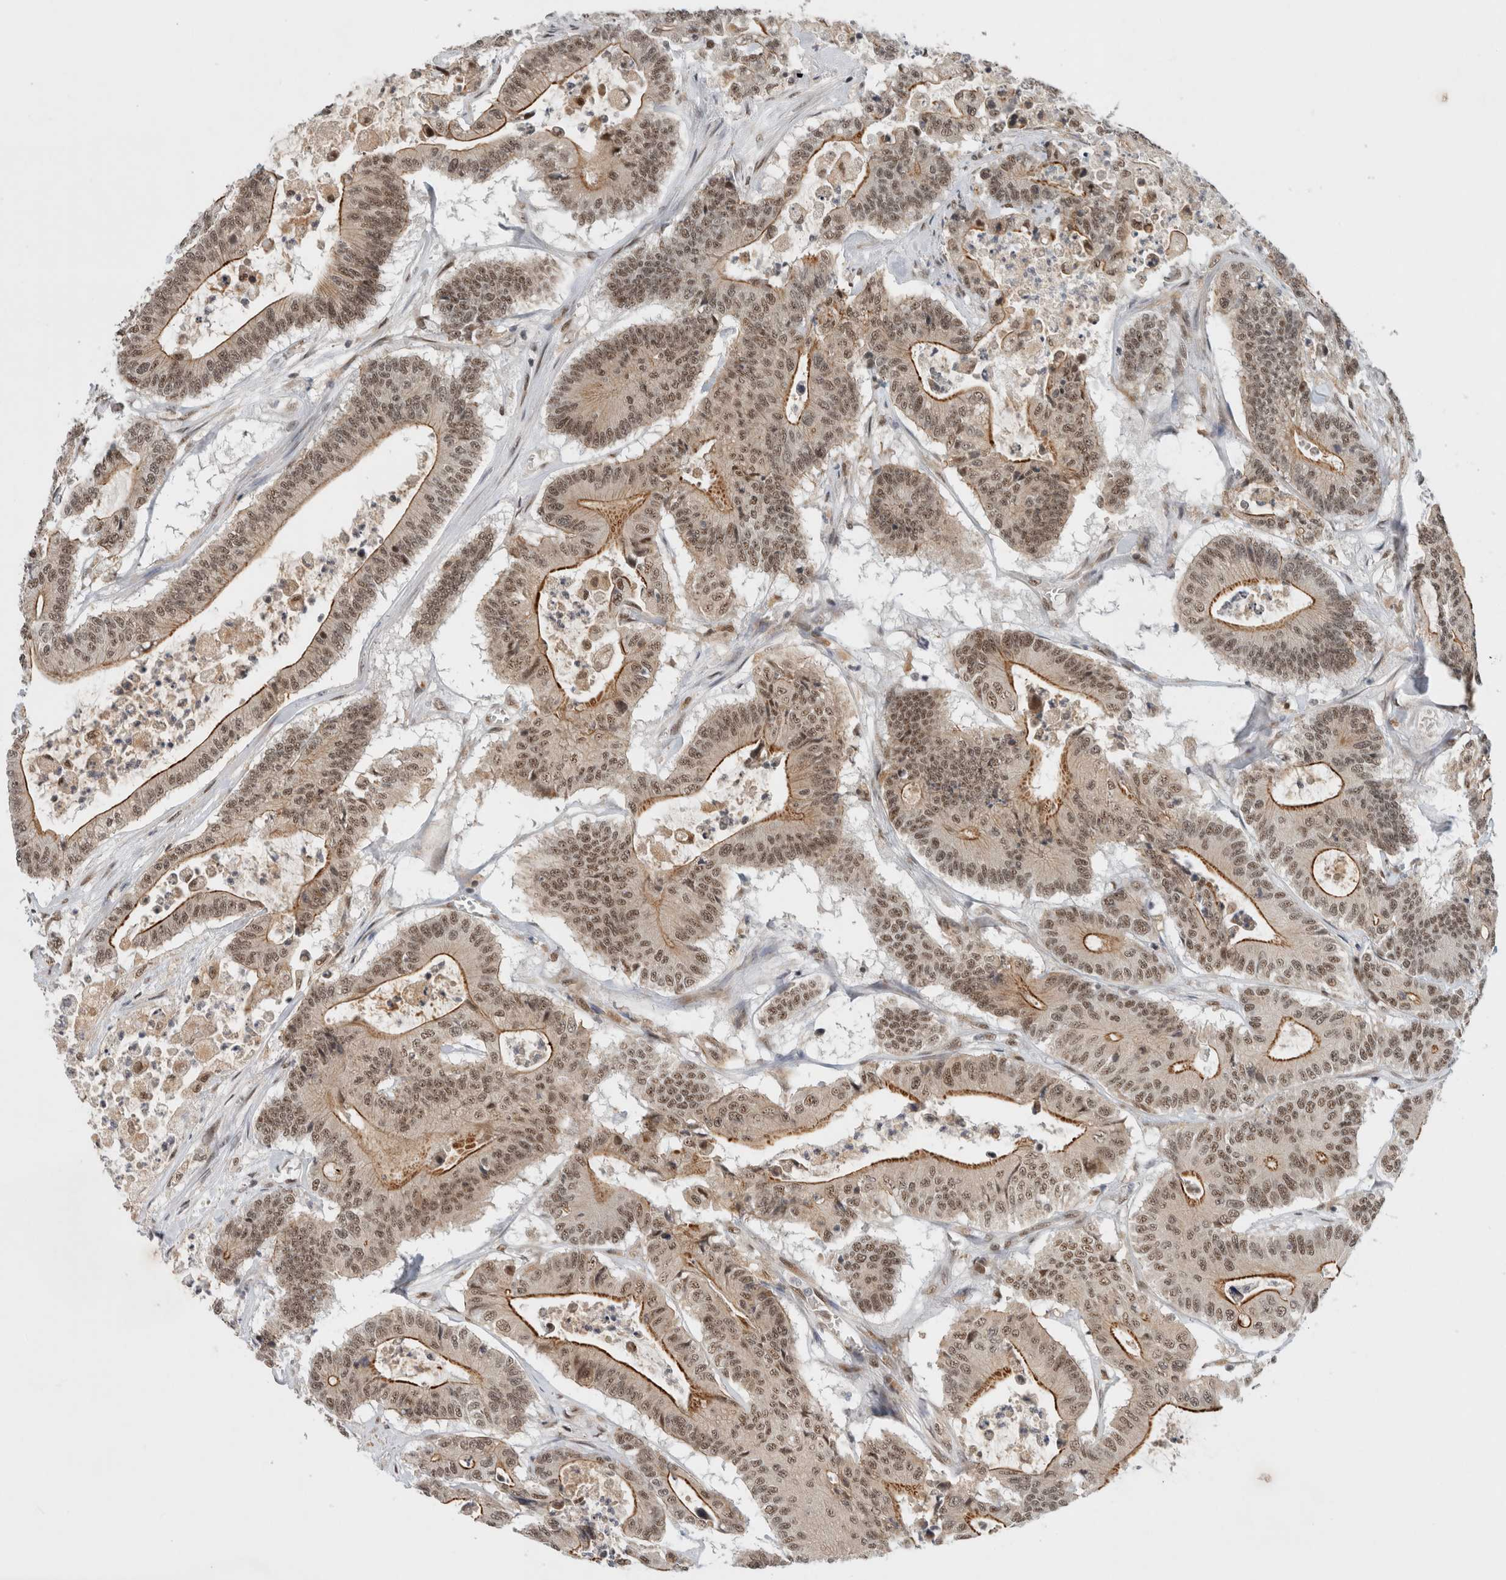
{"staining": {"intensity": "moderate", "quantity": ">75%", "location": "cytoplasmic/membranous,nuclear"}, "tissue": "colorectal cancer", "cell_type": "Tumor cells", "image_type": "cancer", "snomed": [{"axis": "morphology", "description": "Adenocarcinoma, NOS"}, {"axis": "topography", "description": "Colon"}], "caption": "A histopathology image of adenocarcinoma (colorectal) stained for a protein exhibits moderate cytoplasmic/membranous and nuclear brown staining in tumor cells.", "gene": "NCAPG2", "patient": {"sex": "female", "age": 84}}